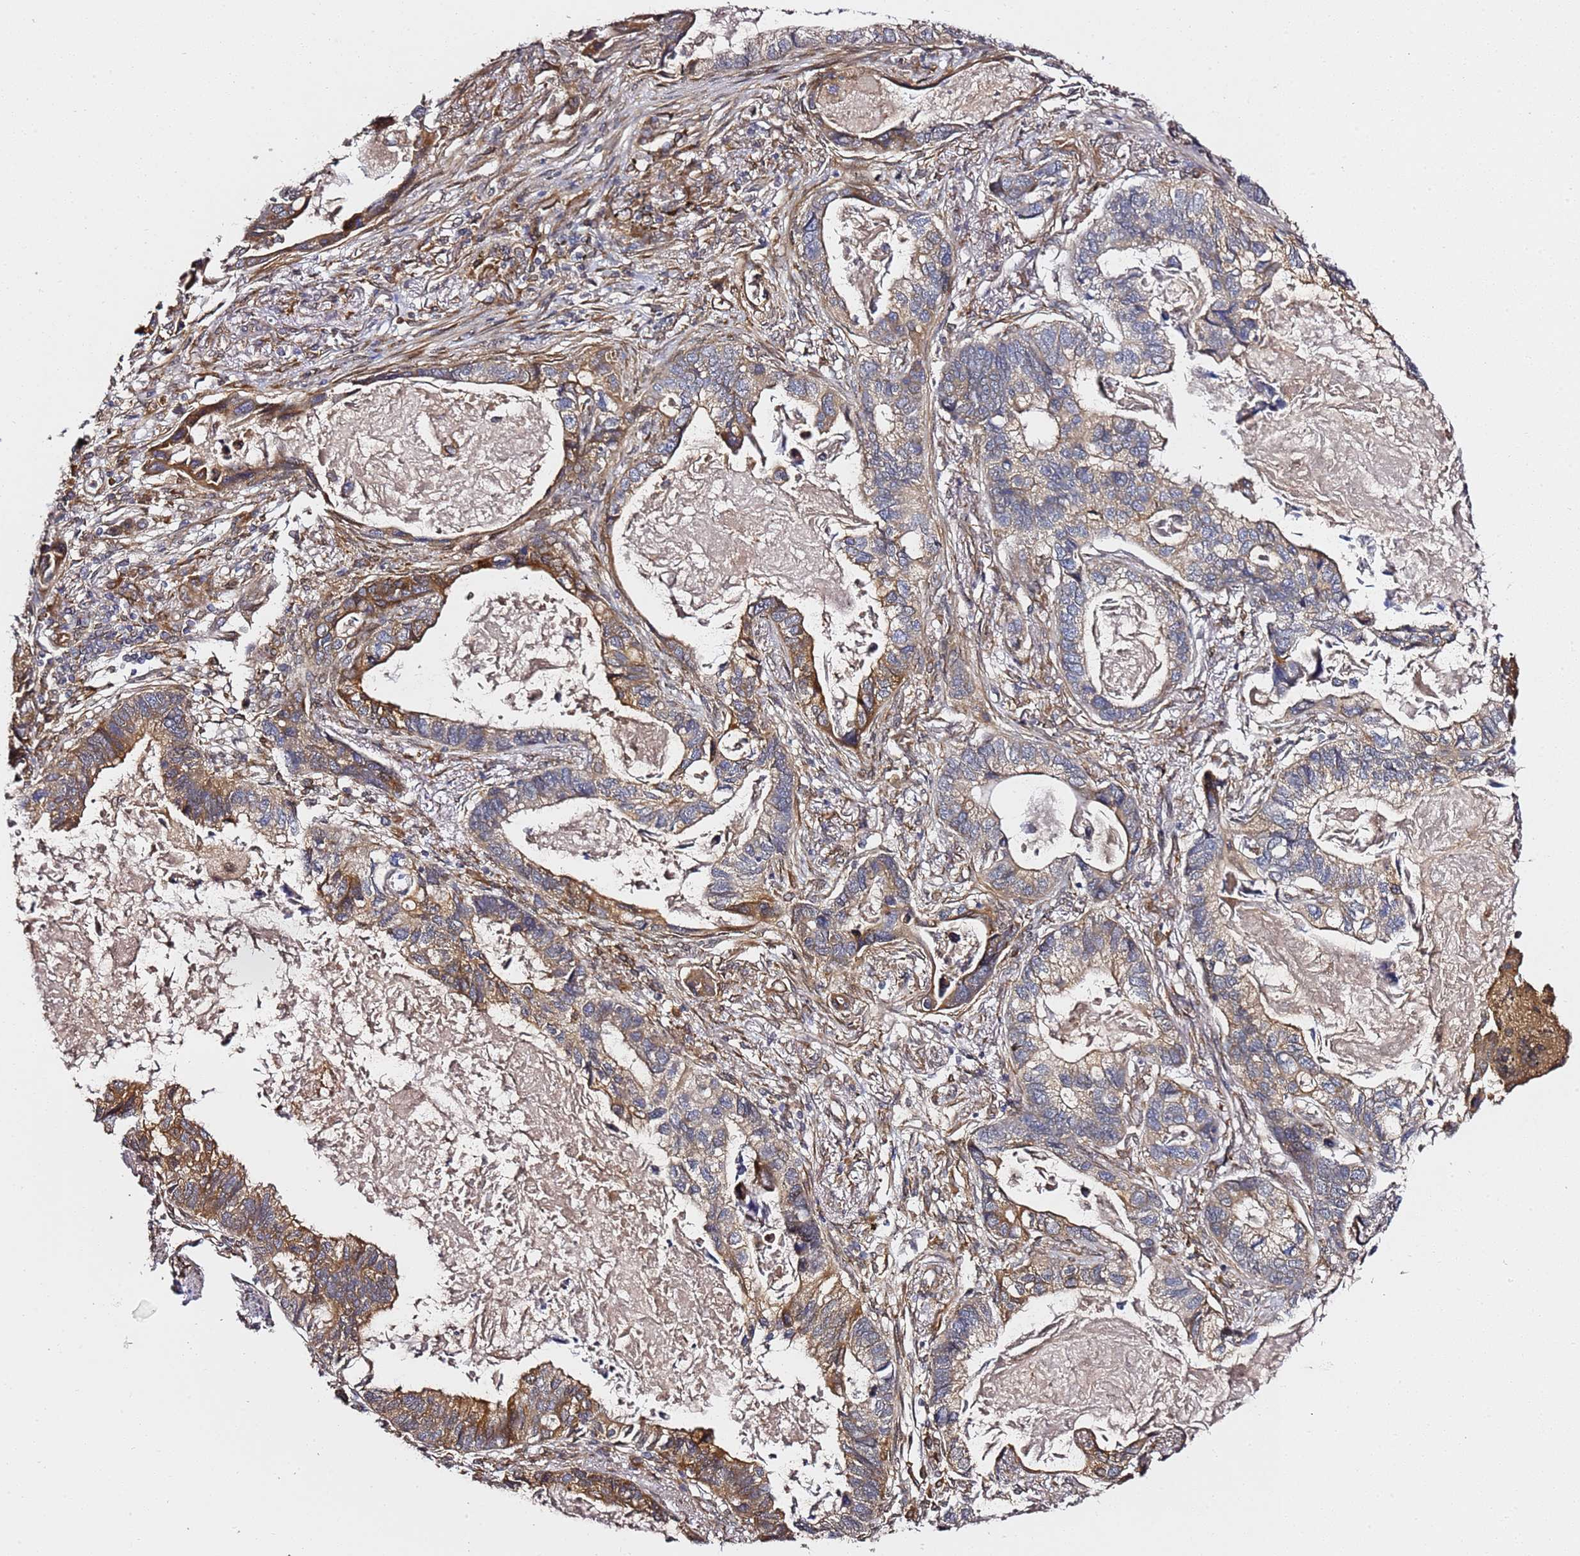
{"staining": {"intensity": "moderate", "quantity": "25%-75%", "location": "cytoplasmic/membranous"}, "tissue": "lung cancer", "cell_type": "Tumor cells", "image_type": "cancer", "snomed": [{"axis": "morphology", "description": "Adenocarcinoma, NOS"}, {"axis": "topography", "description": "Lung"}], "caption": "IHC of human lung adenocarcinoma reveals medium levels of moderate cytoplasmic/membranous staining in approximately 25%-75% of tumor cells.", "gene": "PRKAB2", "patient": {"sex": "male", "age": 67}}